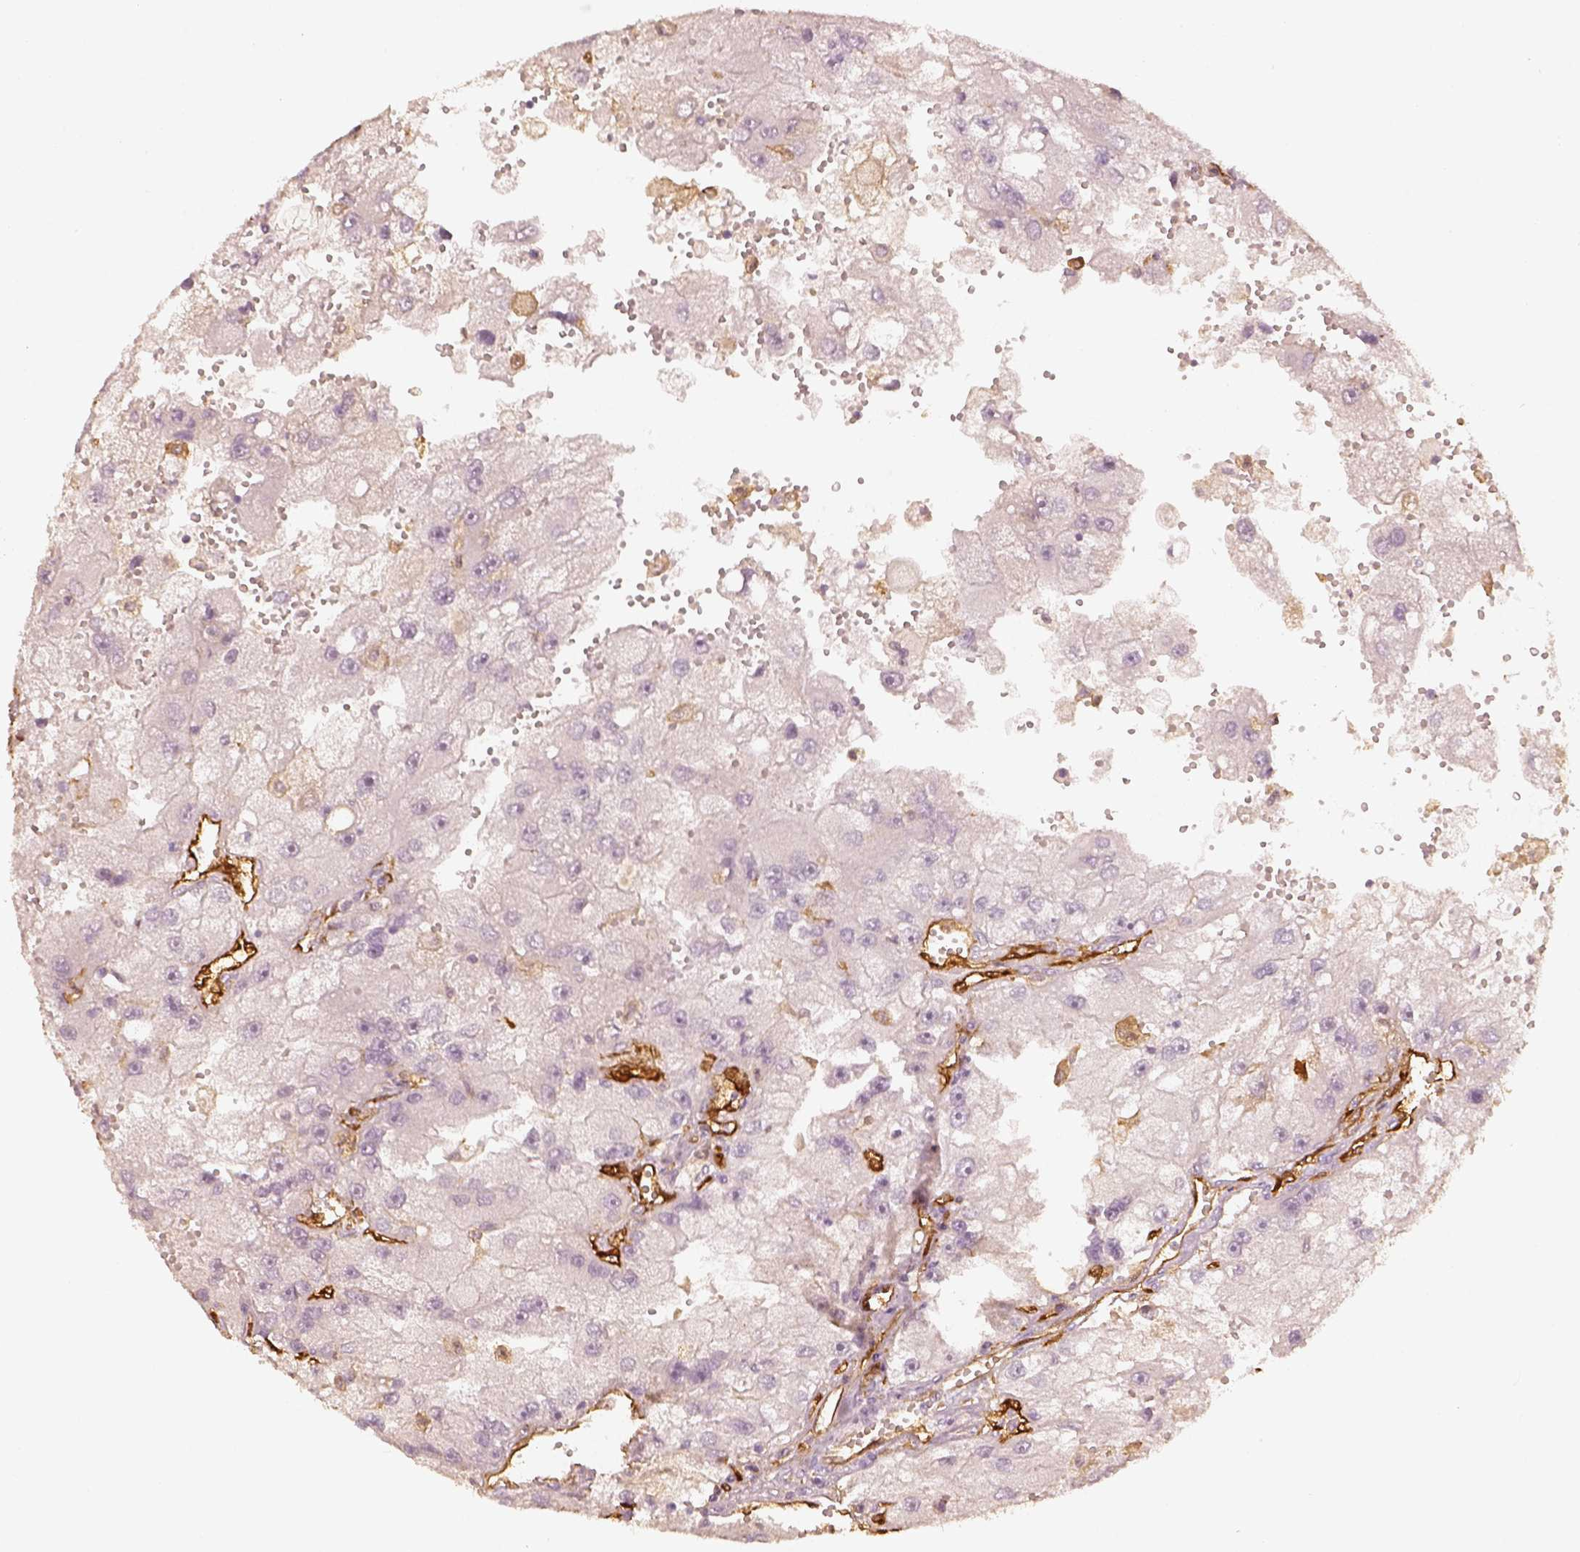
{"staining": {"intensity": "negative", "quantity": "none", "location": "none"}, "tissue": "renal cancer", "cell_type": "Tumor cells", "image_type": "cancer", "snomed": [{"axis": "morphology", "description": "Adenocarcinoma, NOS"}, {"axis": "topography", "description": "Kidney"}], "caption": "A histopathology image of human renal adenocarcinoma is negative for staining in tumor cells.", "gene": "FSCN1", "patient": {"sex": "male", "age": 63}}